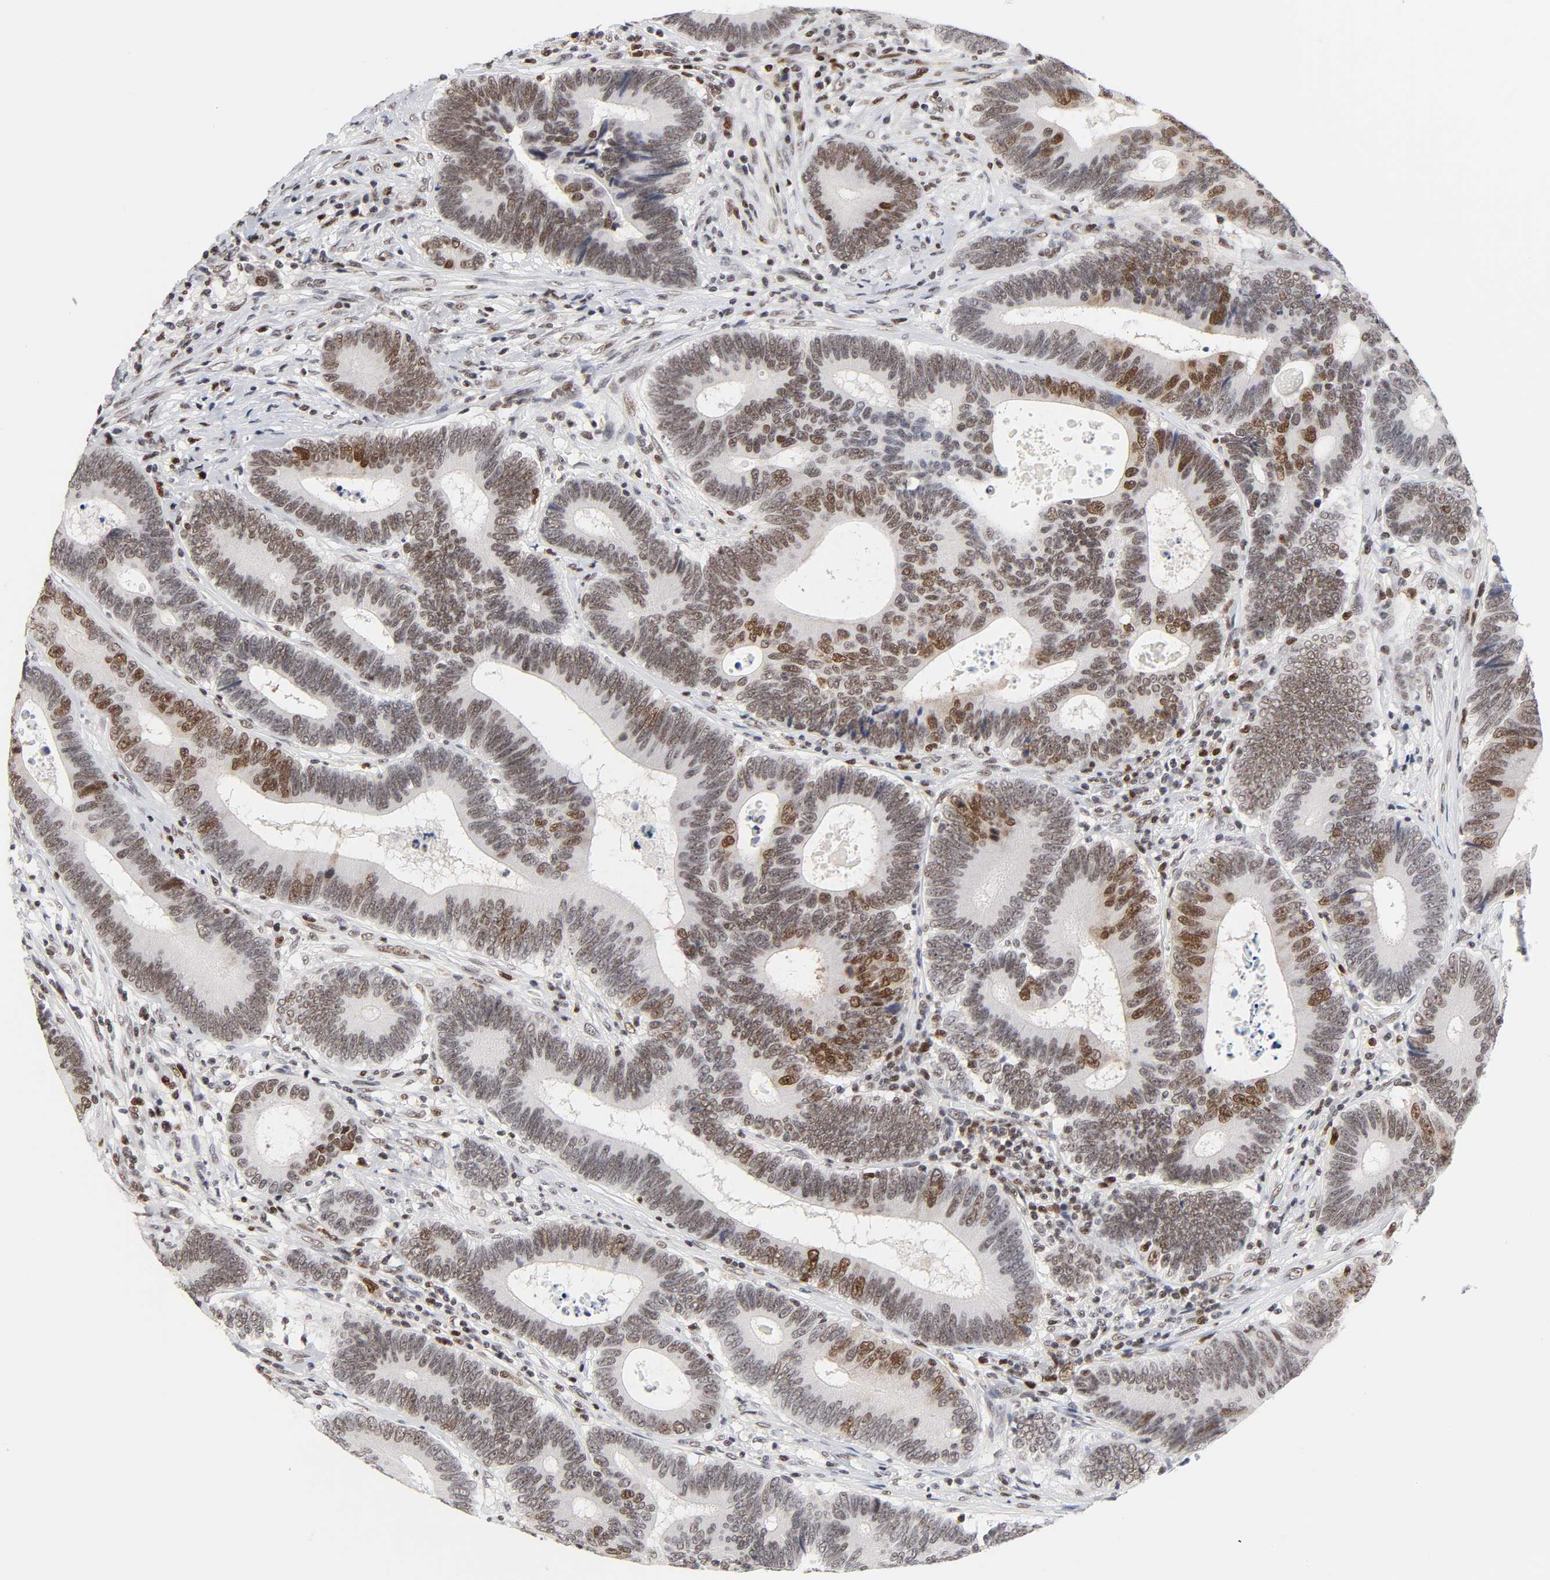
{"staining": {"intensity": "weak", "quantity": "<25%", "location": "nuclear"}, "tissue": "colorectal cancer", "cell_type": "Tumor cells", "image_type": "cancer", "snomed": [{"axis": "morphology", "description": "Adenocarcinoma, NOS"}, {"axis": "topography", "description": "Colon"}], "caption": "Colorectal cancer was stained to show a protein in brown. There is no significant expression in tumor cells. The staining is performed using DAB brown chromogen with nuclei counter-stained in using hematoxylin.", "gene": "RFC4", "patient": {"sex": "female", "age": 78}}